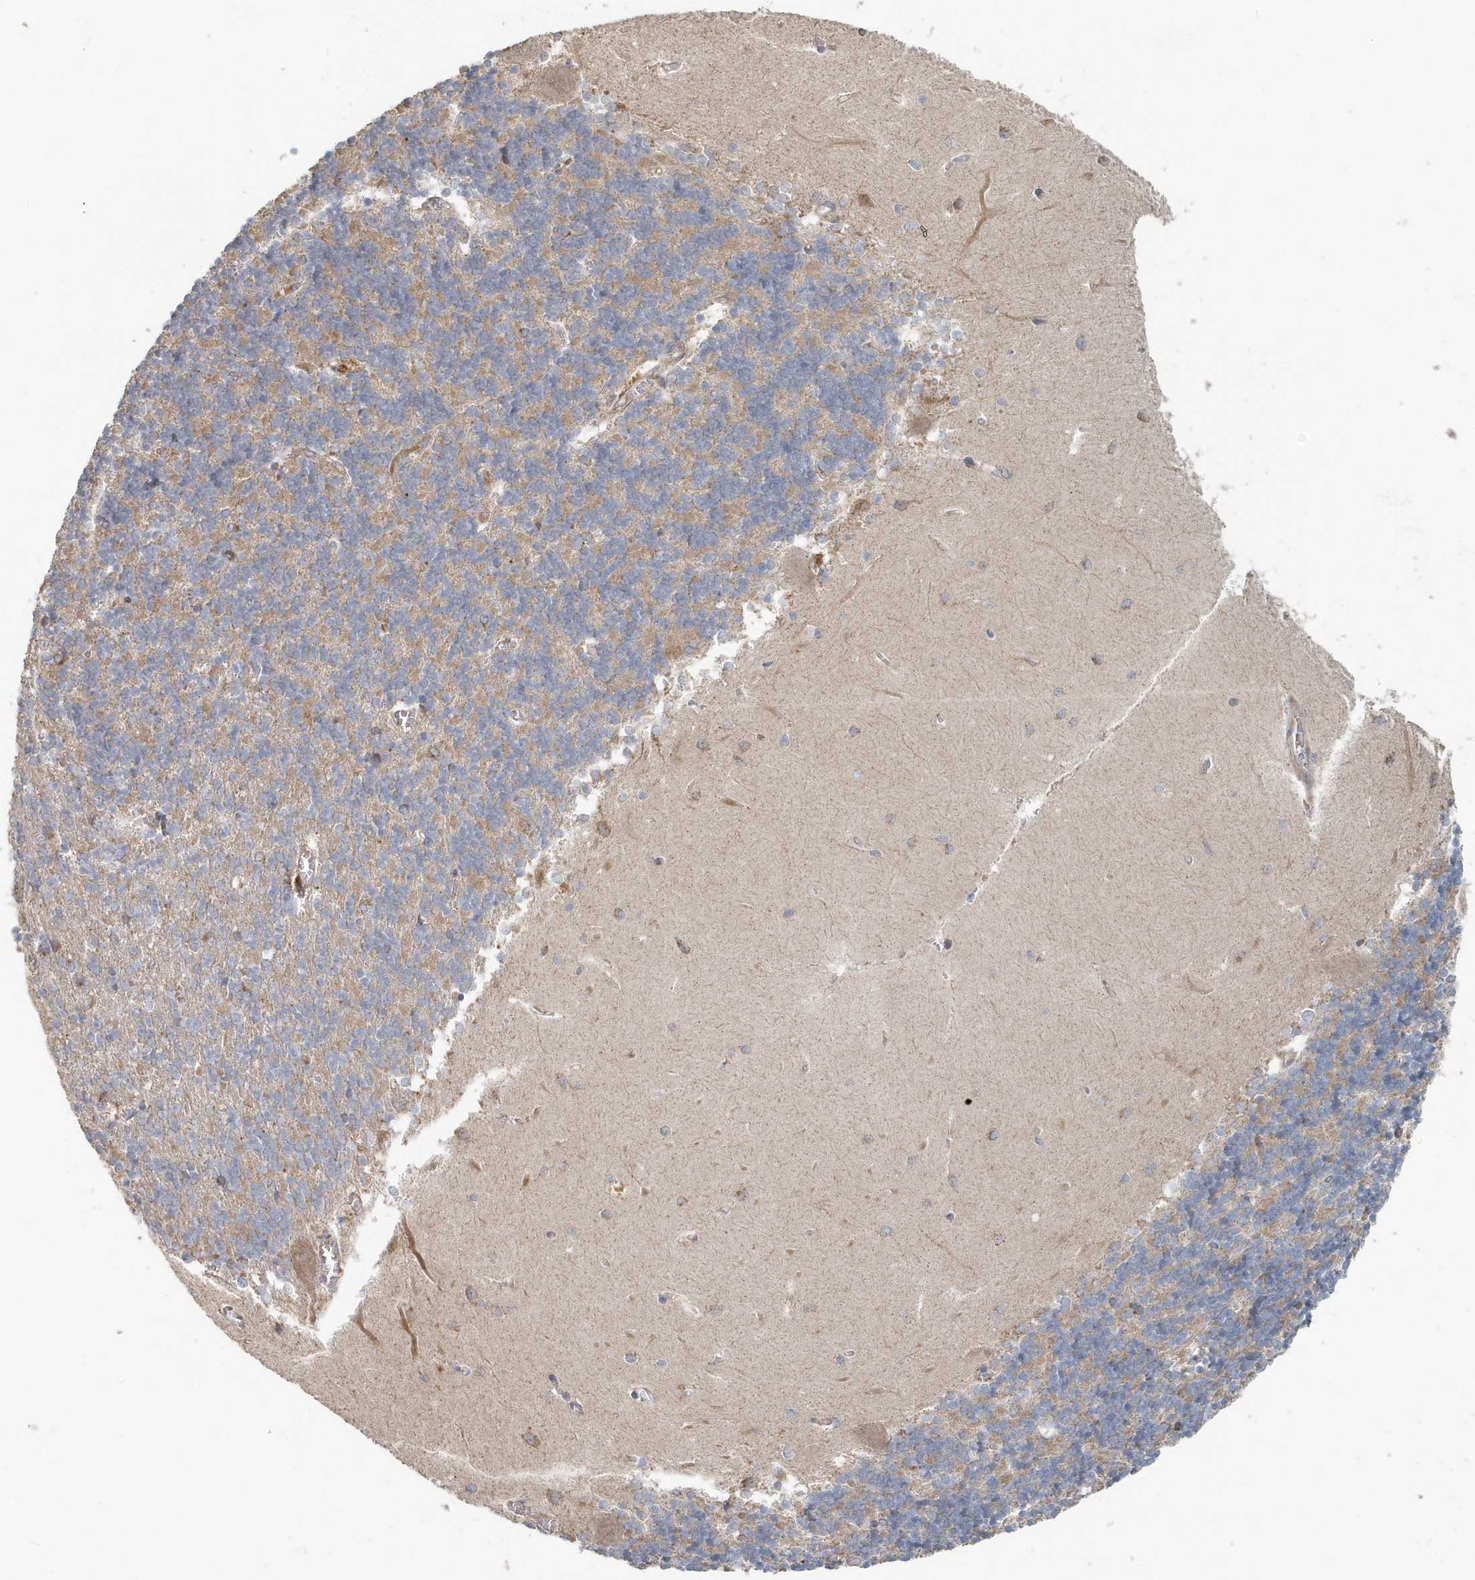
{"staining": {"intensity": "moderate", "quantity": "25%-75%", "location": "cytoplasmic/membranous"}, "tissue": "cerebellum", "cell_type": "Cells in granular layer", "image_type": "normal", "snomed": [{"axis": "morphology", "description": "Normal tissue, NOS"}, {"axis": "topography", "description": "Cerebellum"}], "caption": "IHC image of unremarkable cerebellum: human cerebellum stained using IHC reveals medium levels of moderate protein expression localized specifically in the cytoplasmic/membranous of cells in granular layer, appearing as a cytoplasmic/membranous brown color.", "gene": "MMUT", "patient": {"sex": "male", "age": 37}}